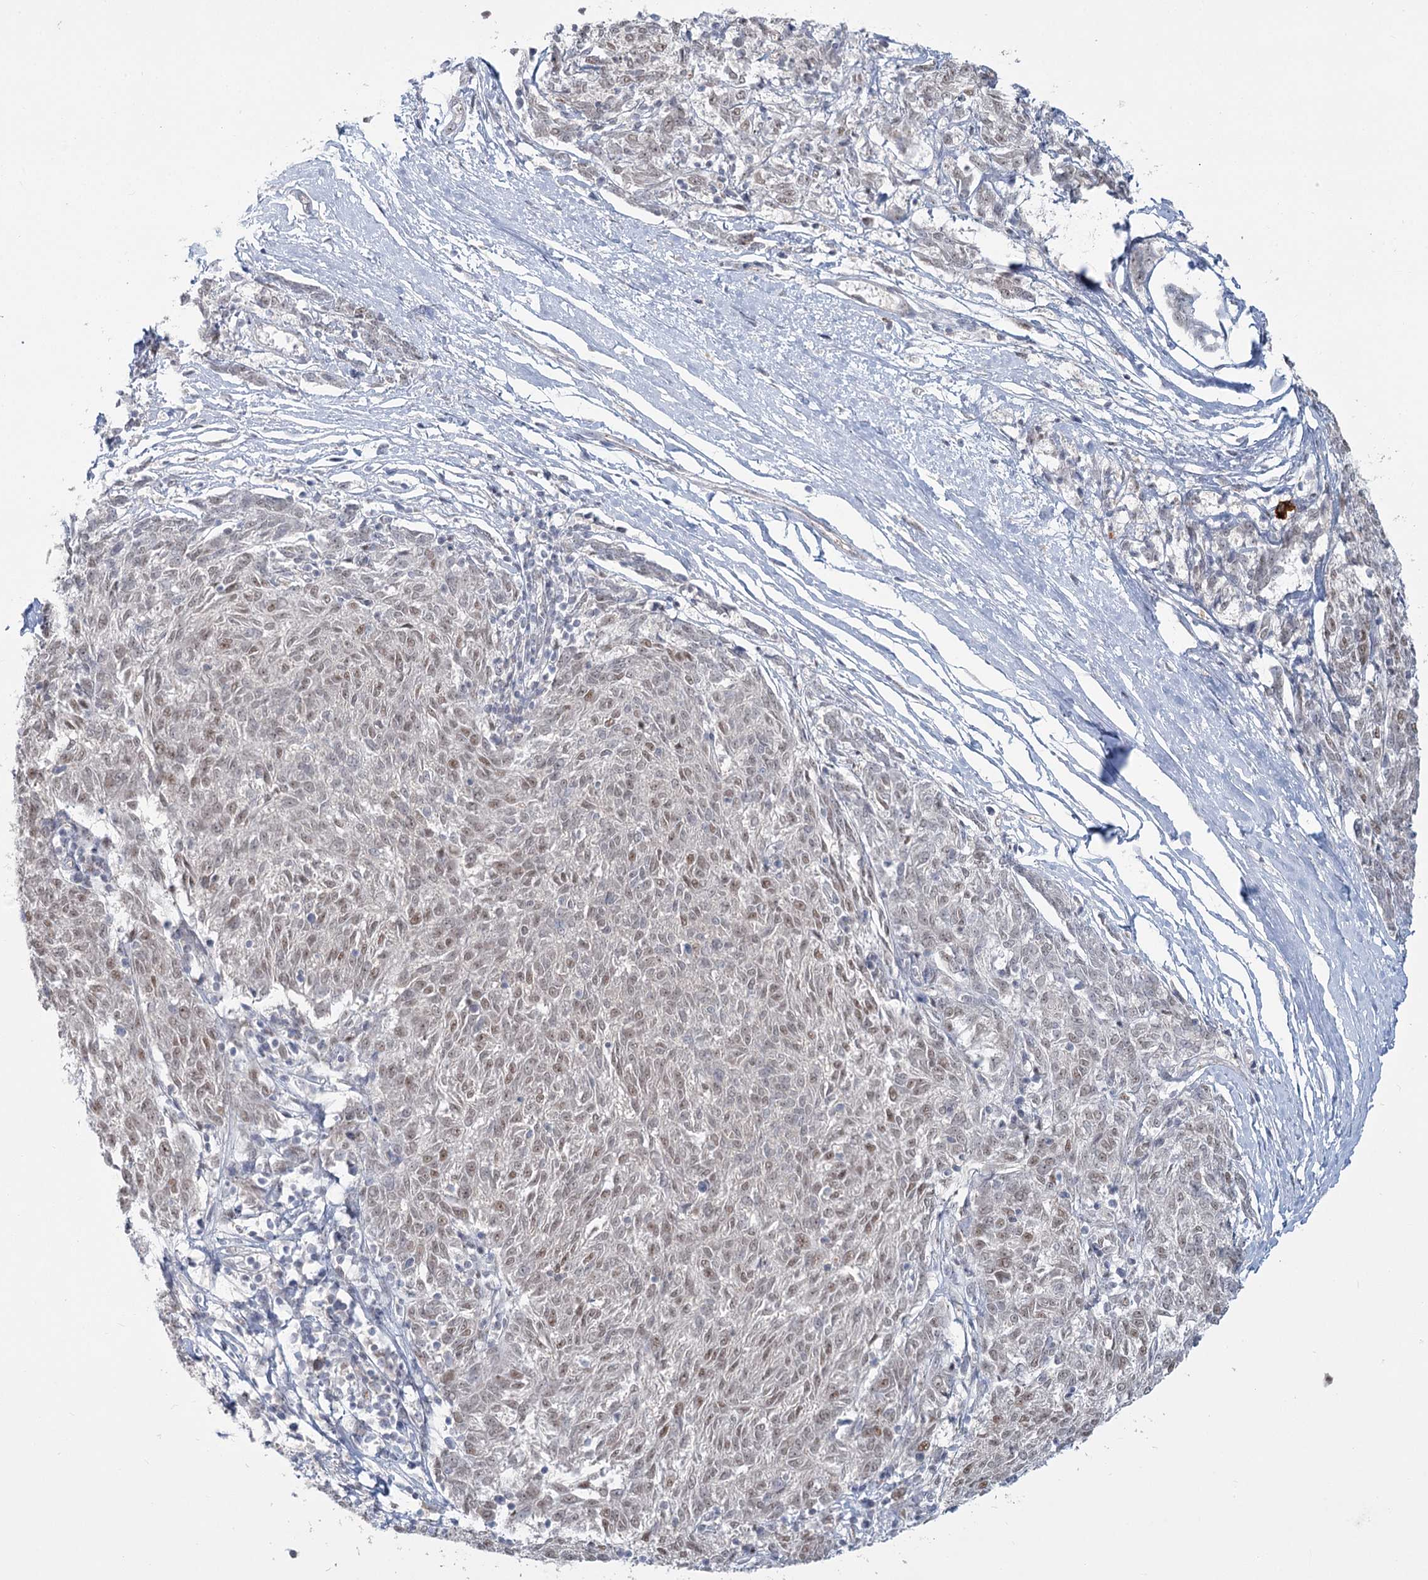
{"staining": {"intensity": "weak", "quantity": ">75%", "location": "nuclear"}, "tissue": "melanoma", "cell_type": "Tumor cells", "image_type": "cancer", "snomed": [{"axis": "morphology", "description": "Malignant melanoma, NOS"}, {"axis": "topography", "description": "Skin"}], "caption": "Weak nuclear positivity is identified in approximately >75% of tumor cells in malignant melanoma.", "gene": "MTG1", "patient": {"sex": "female", "age": 72}}